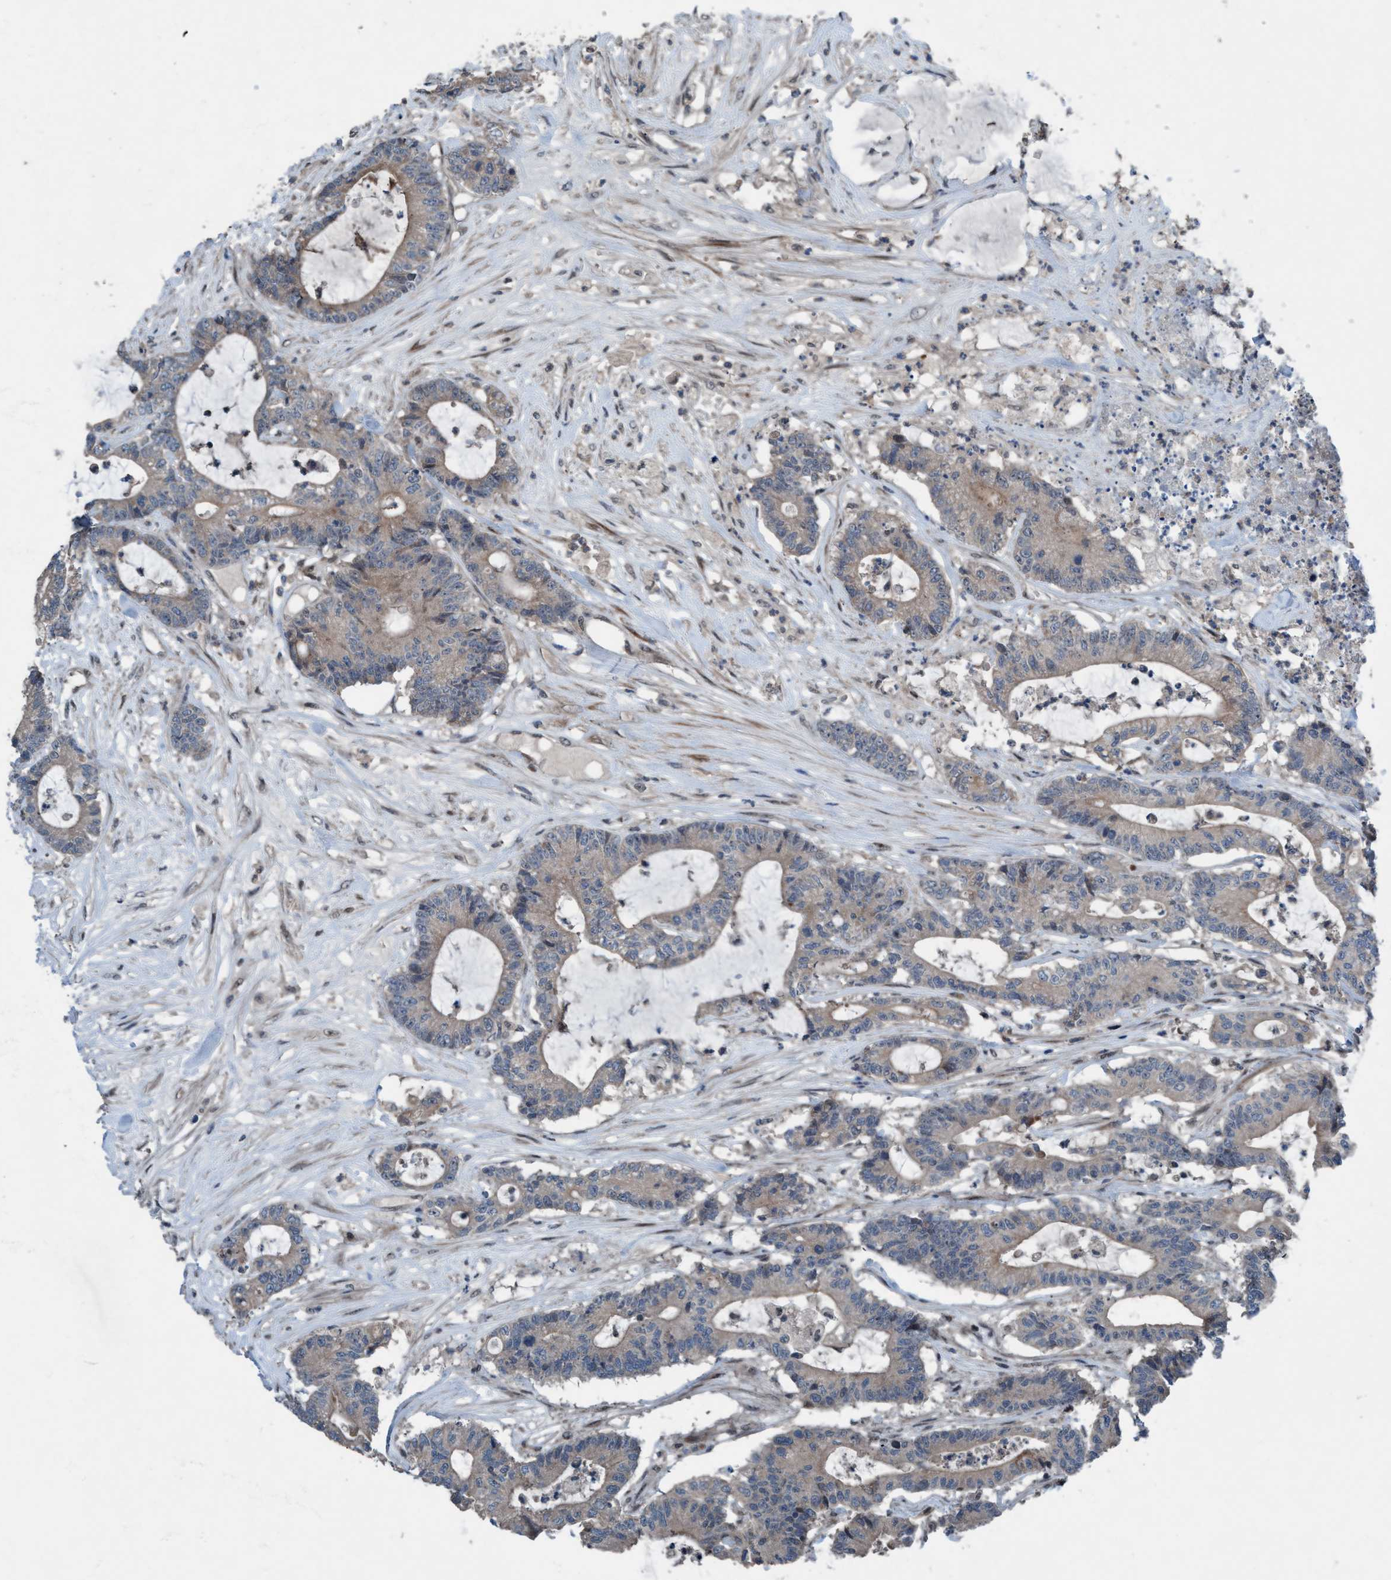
{"staining": {"intensity": "weak", "quantity": "<25%", "location": "cytoplasmic/membranous"}, "tissue": "colorectal cancer", "cell_type": "Tumor cells", "image_type": "cancer", "snomed": [{"axis": "morphology", "description": "Adenocarcinoma, NOS"}, {"axis": "topography", "description": "Colon"}], "caption": "The photomicrograph reveals no staining of tumor cells in colorectal cancer.", "gene": "NISCH", "patient": {"sex": "female", "age": 84}}